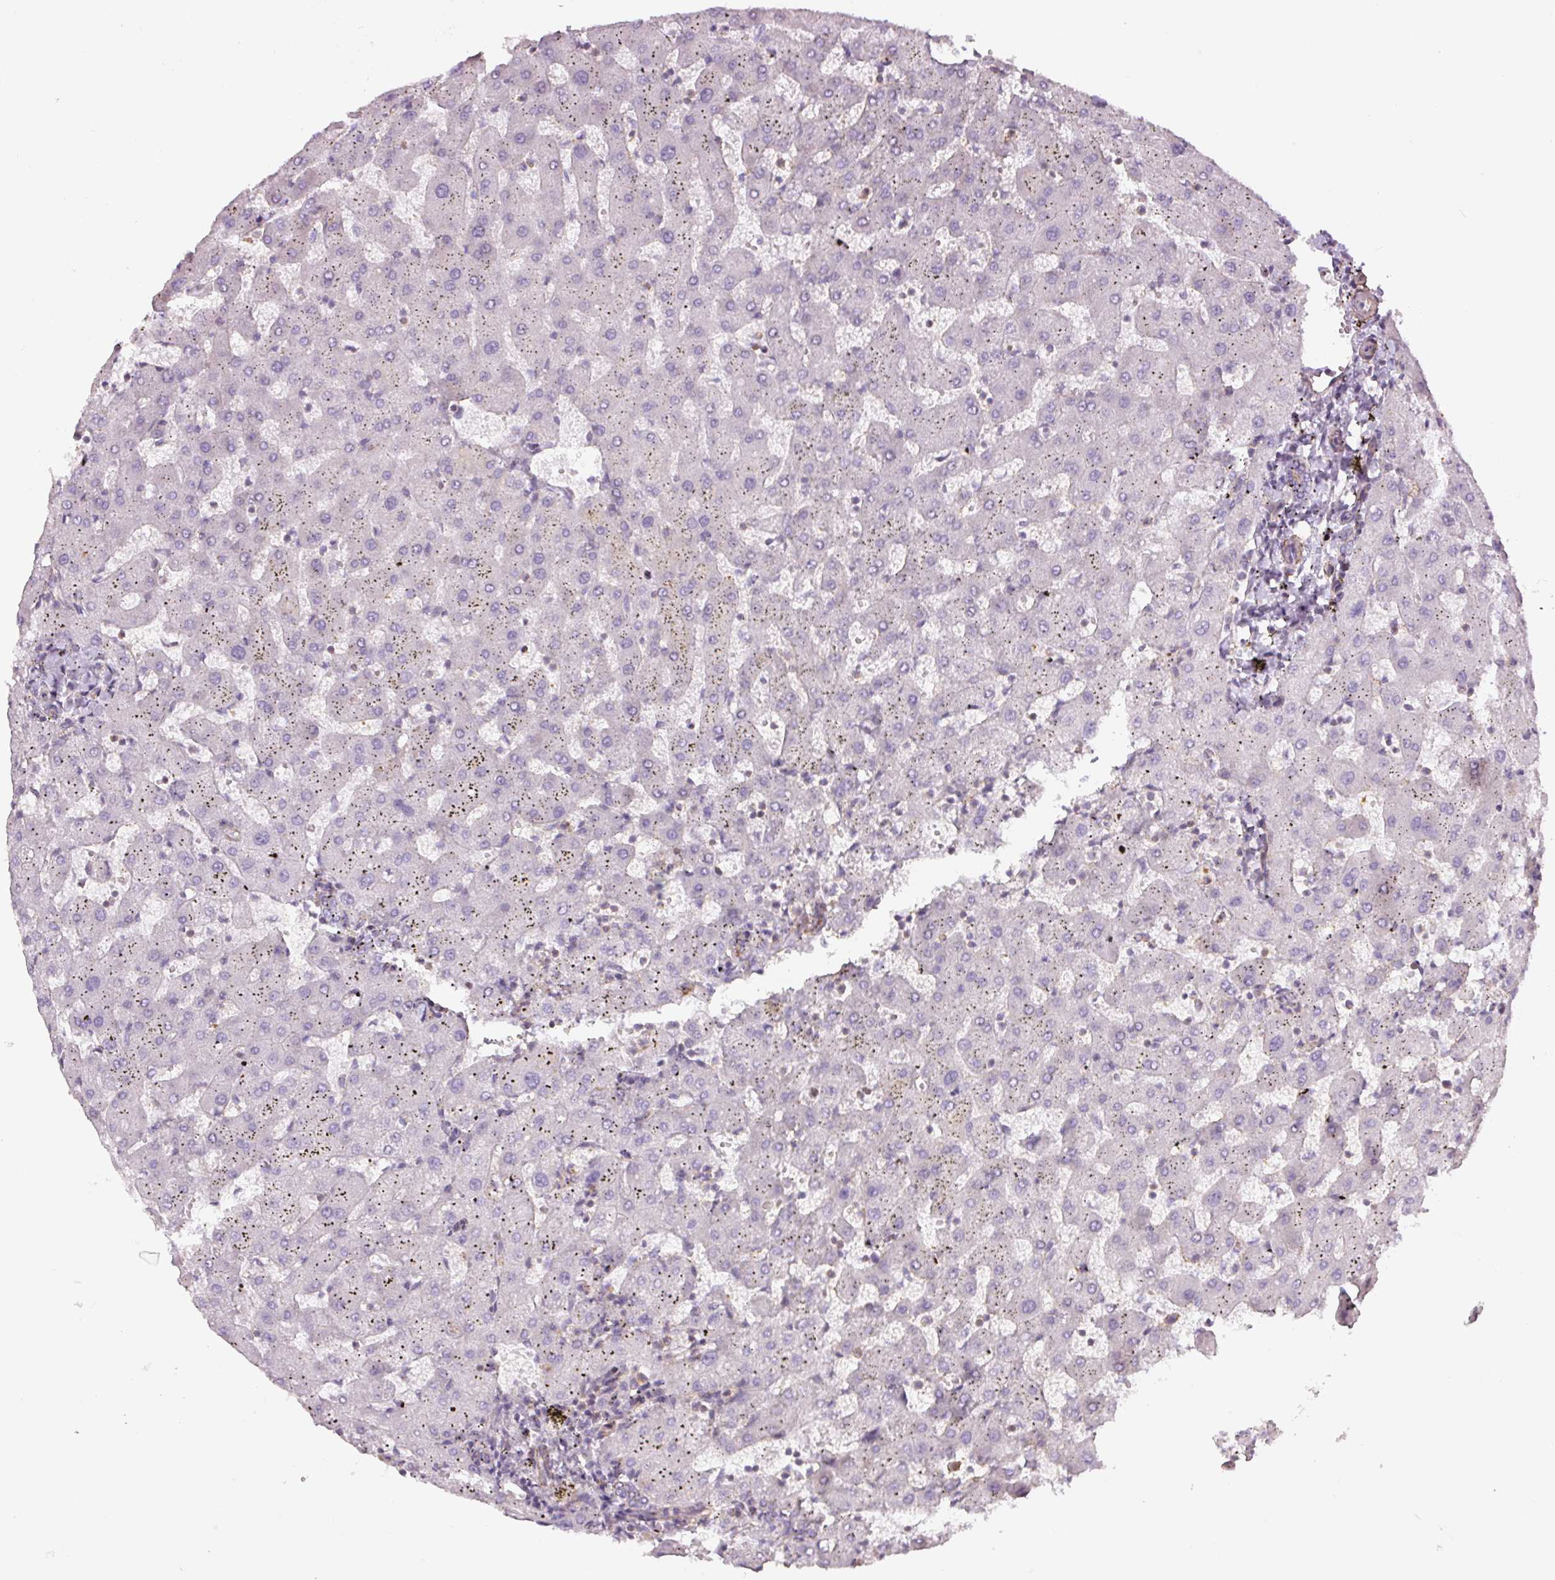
{"staining": {"intensity": "weak", "quantity": "25%-75%", "location": "cytoplasmic/membranous"}, "tissue": "liver", "cell_type": "Cholangiocytes", "image_type": "normal", "snomed": [{"axis": "morphology", "description": "Normal tissue, NOS"}, {"axis": "topography", "description": "Liver"}], "caption": "Immunohistochemistry (IHC) (DAB (3,3'-diaminobenzidine)) staining of normal liver reveals weak cytoplasmic/membranous protein staining in approximately 25%-75% of cholangiocytes. (brown staining indicates protein expression, while blue staining denotes nuclei).", "gene": "MYL12A", "patient": {"sex": "female", "age": 63}}